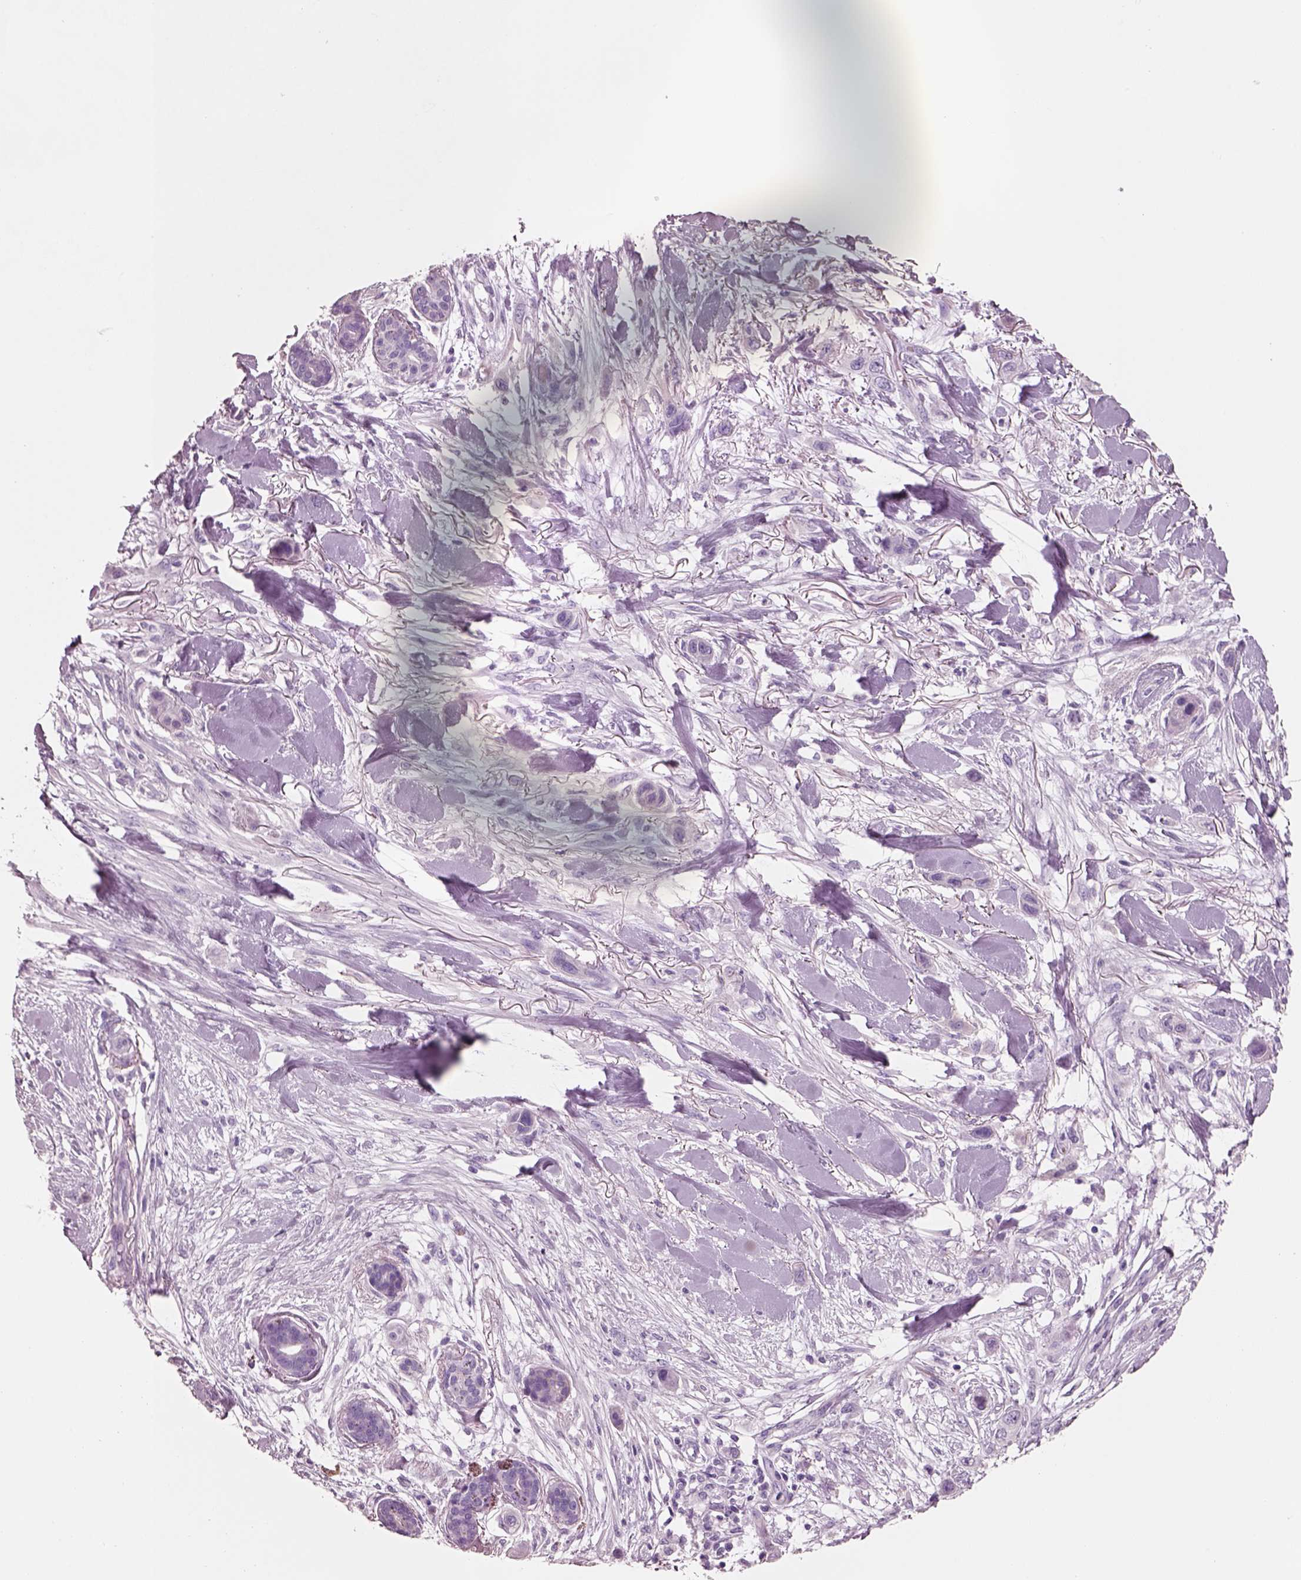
{"staining": {"intensity": "negative", "quantity": "none", "location": "none"}, "tissue": "skin cancer", "cell_type": "Tumor cells", "image_type": "cancer", "snomed": [{"axis": "morphology", "description": "Squamous cell carcinoma, NOS"}, {"axis": "topography", "description": "Skin"}], "caption": "Tumor cells show no significant protein staining in skin cancer.", "gene": "PNOC", "patient": {"sex": "male", "age": 79}}